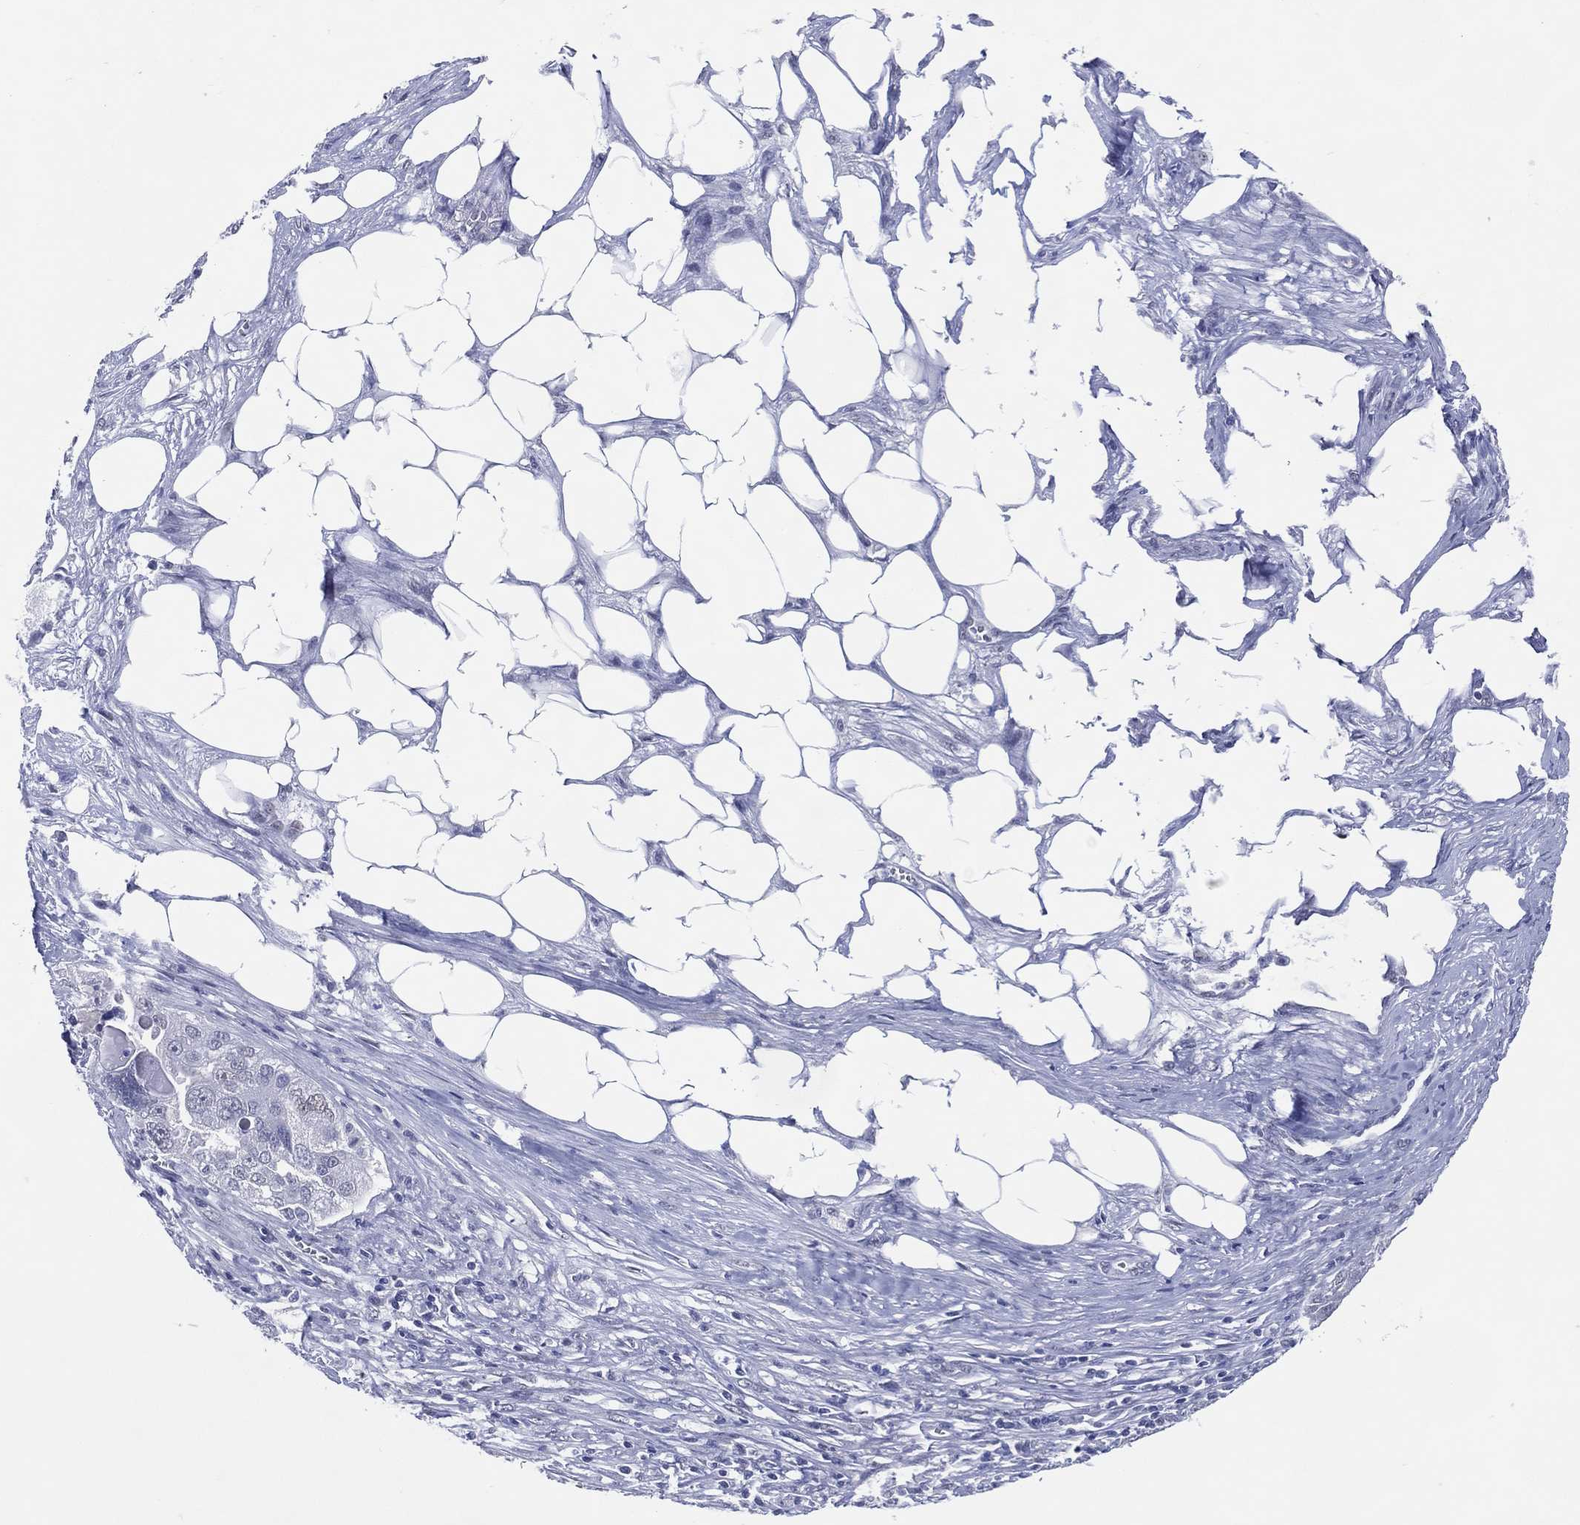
{"staining": {"intensity": "negative", "quantity": "none", "location": "none"}, "tissue": "ovarian cancer", "cell_type": "Tumor cells", "image_type": "cancer", "snomed": [{"axis": "morphology", "description": "Carcinoma, endometroid"}, {"axis": "topography", "description": "Soft tissue"}, {"axis": "topography", "description": "Ovary"}], "caption": "High power microscopy micrograph of an IHC histopathology image of ovarian cancer, revealing no significant staining in tumor cells.", "gene": "CFAP58", "patient": {"sex": "female", "age": 52}}